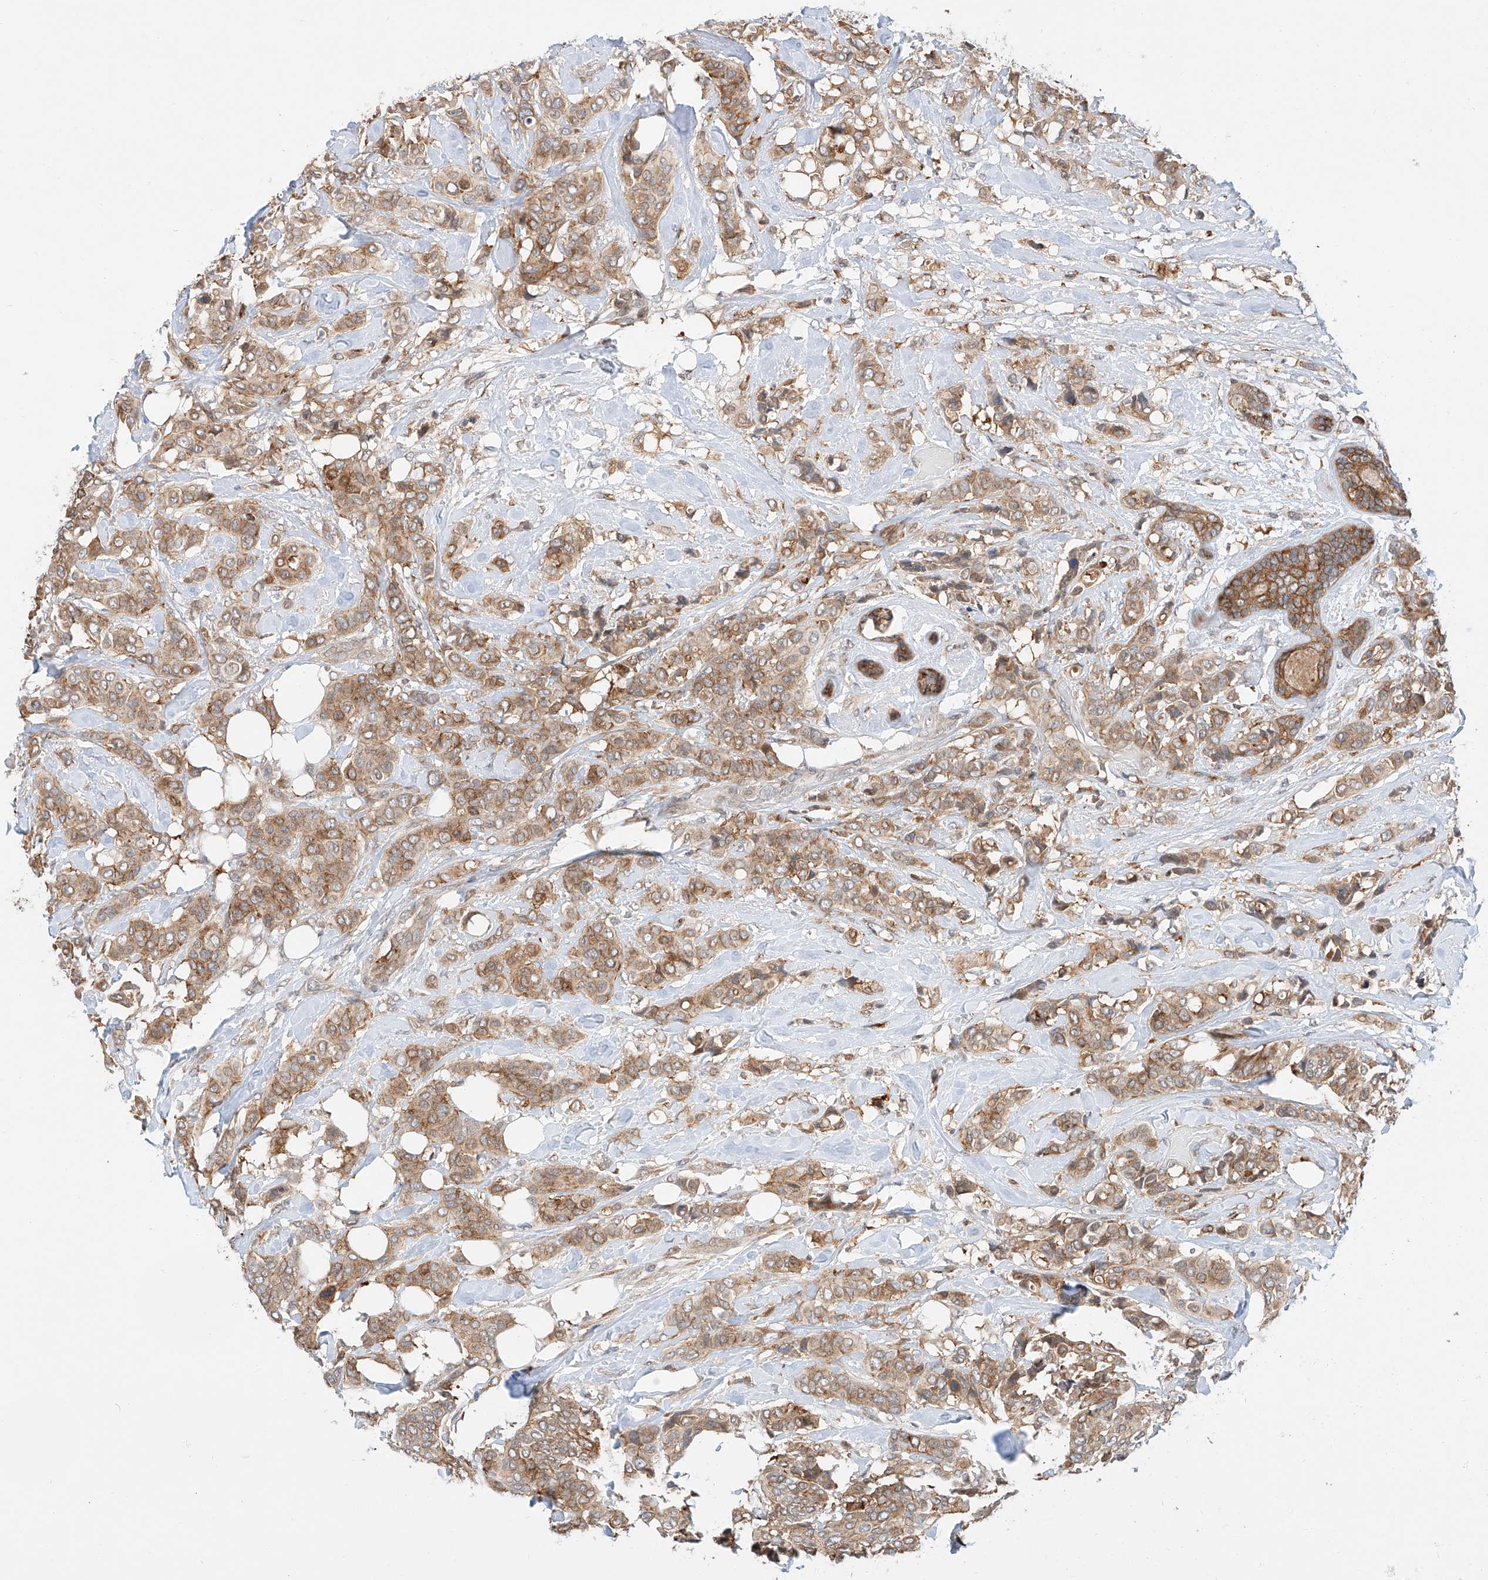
{"staining": {"intensity": "moderate", "quantity": ">75%", "location": "cytoplasmic/membranous"}, "tissue": "breast cancer", "cell_type": "Tumor cells", "image_type": "cancer", "snomed": [{"axis": "morphology", "description": "Lobular carcinoma"}, {"axis": "topography", "description": "Breast"}], "caption": "A histopathology image showing moderate cytoplasmic/membranous positivity in approximately >75% of tumor cells in breast lobular carcinoma, as visualized by brown immunohistochemical staining.", "gene": "CARMIL1", "patient": {"sex": "female", "age": 51}}